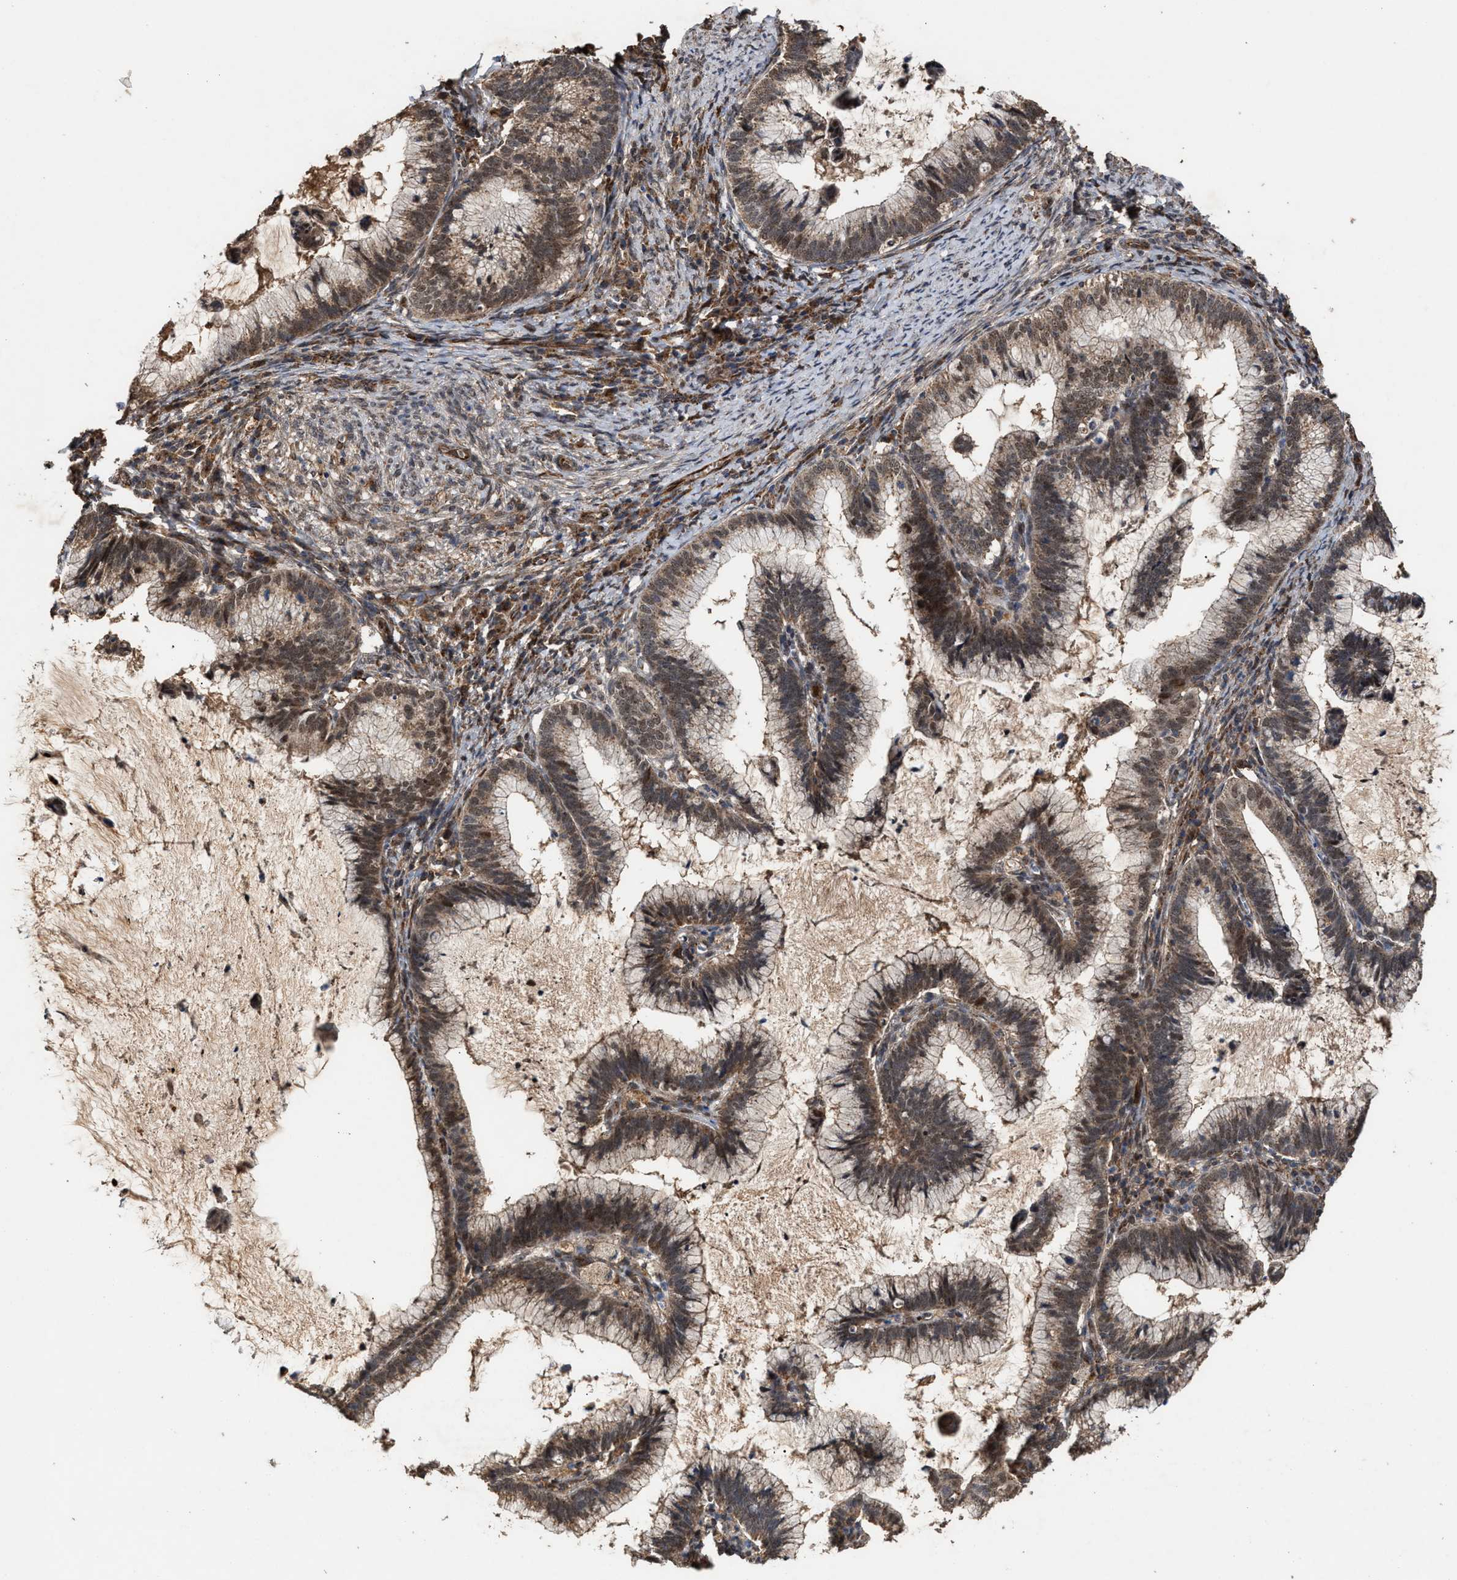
{"staining": {"intensity": "moderate", "quantity": ">75%", "location": "cytoplasmic/membranous,nuclear"}, "tissue": "cervical cancer", "cell_type": "Tumor cells", "image_type": "cancer", "snomed": [{"axis": "morphology", "description": "Adenocarcinoma, NOS"}, {"axis": "topography", "description": "Cervix"}], "caption": "An image of human adenocarcinoma (cervical) stained for a protein reveals moderate cytoplasmic/membranous and nuclear brown staining in tumor cells.", "gene": "ZNHIT6", "patient": {"sex": "female", "age": 36}}